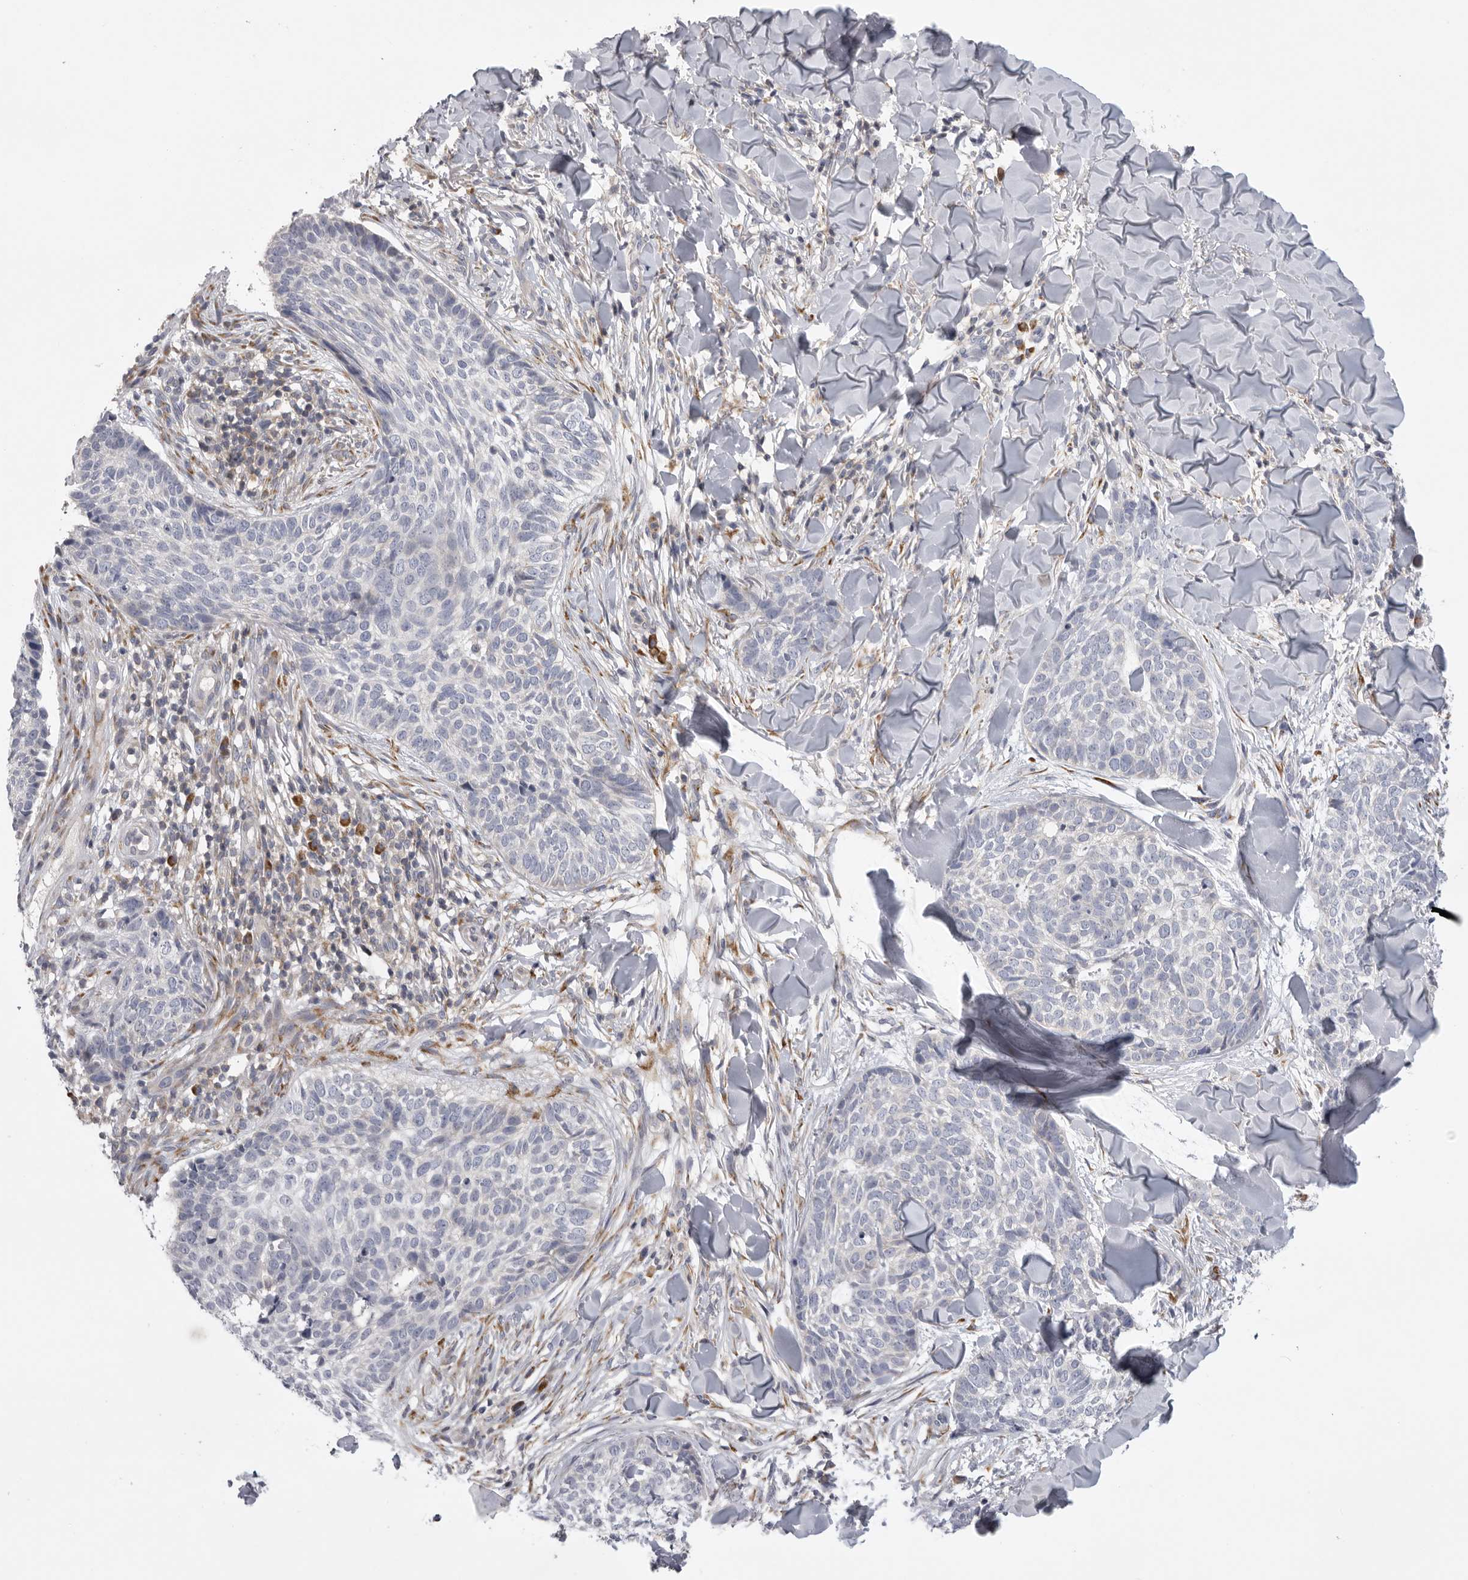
{"staining": {"intensity": "negative", "quantity": "none", "location": "none"}, "tissue": "skin cancer", "cell_type": "Tumor cells", "image_type": "cancer", "snomed": [{"axis": "morphology", "description": "Normal tissue, NOS"}, {"axis": "morphology", "description": "Basal cell carcinoma"}, {"axis": "topography", "description": "Skin"}], "caption": "Tumor cells show no significant staining in skin basal cell carcinoma.", "gene": "USP24", "patient": {"sex": "male", "age": 67}}